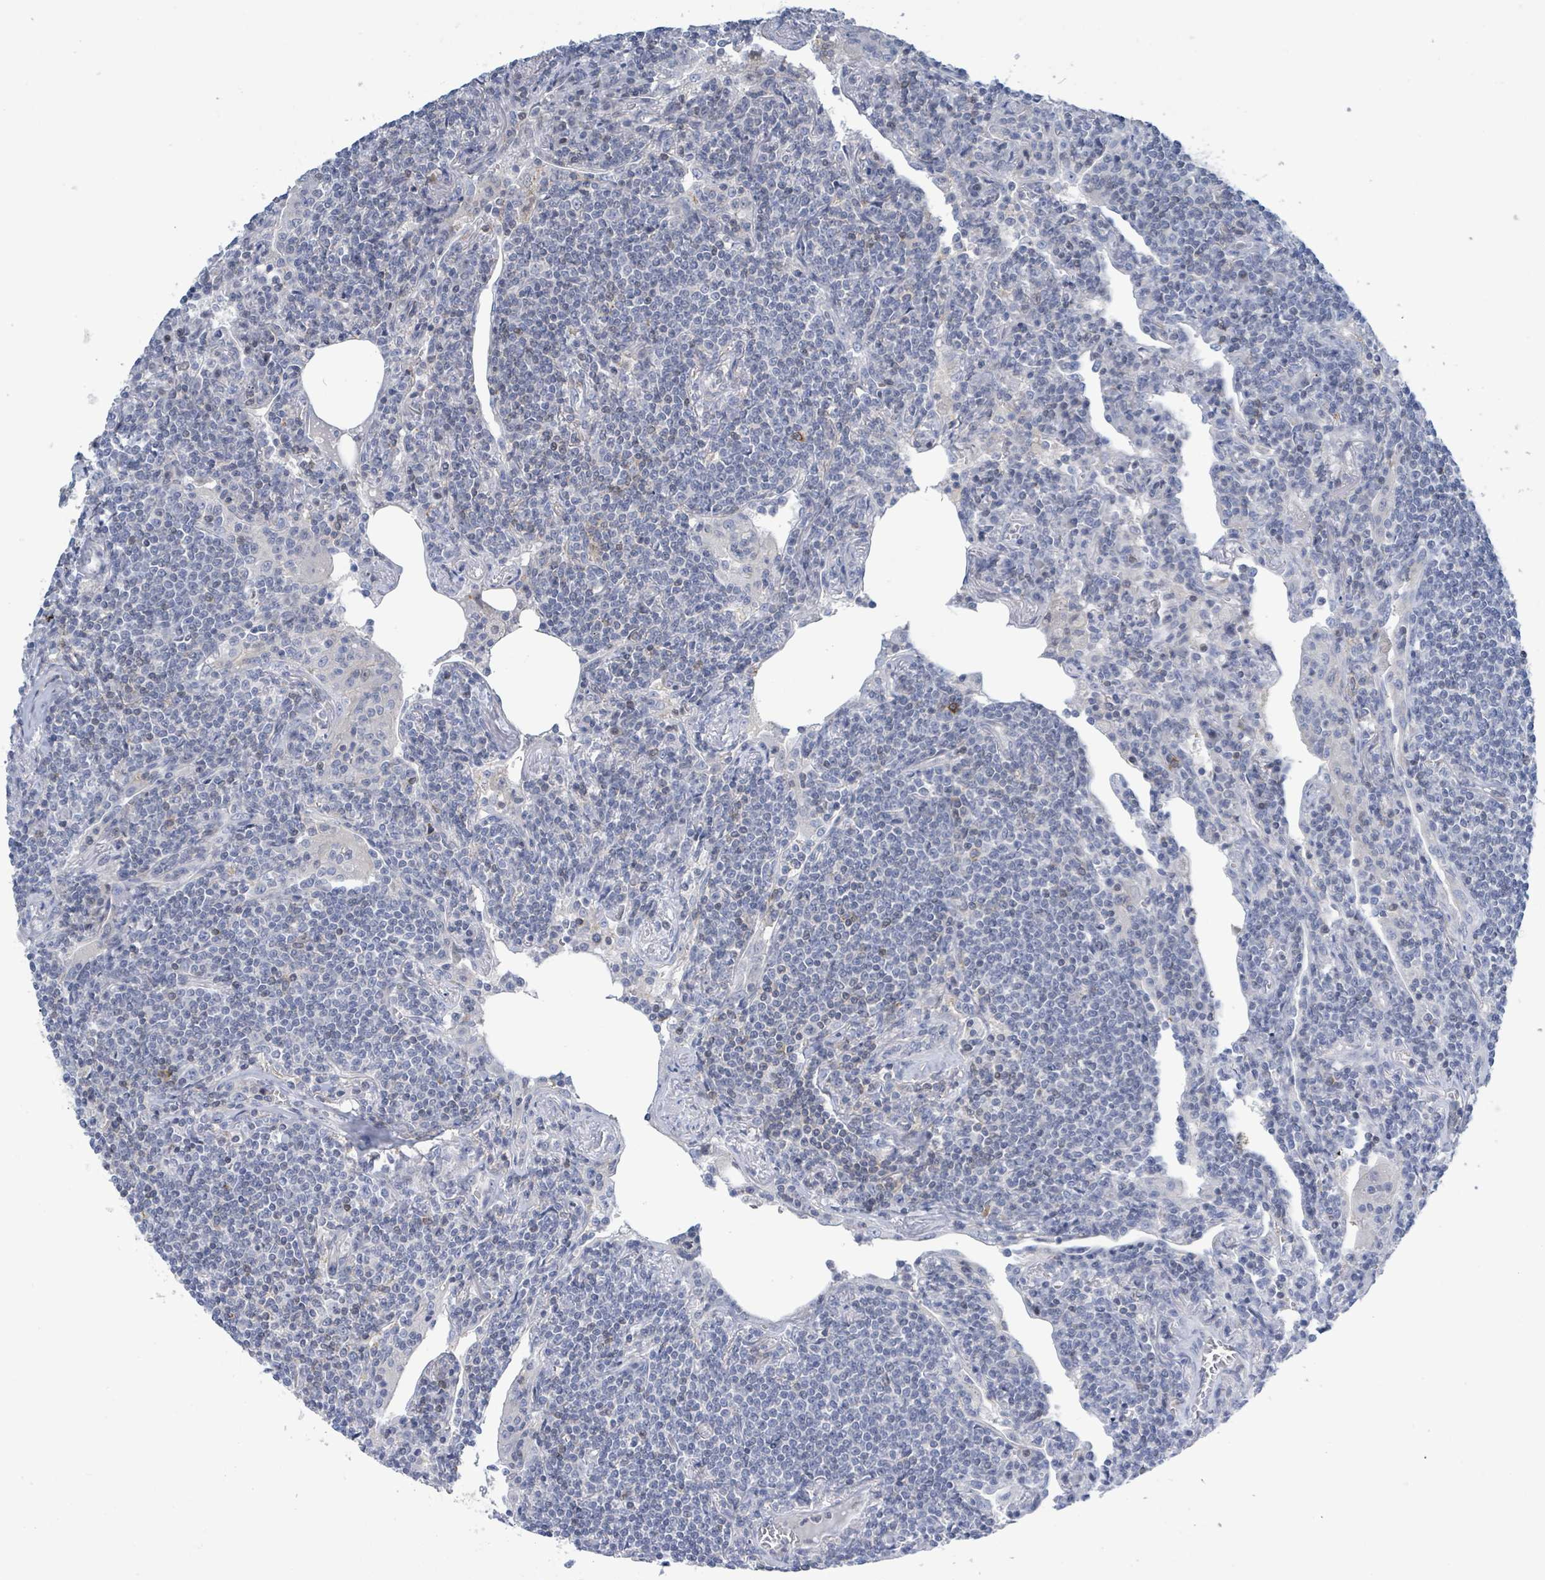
{"staining": {"intensity": "negative", "quantity": "none", "location": "none"}, "tissue": "lymphoma", "cell_type": "Tumor cells", "image_type": "cancer", "snomed": [{"axis": "morphology", "description": "Malignant lymphoma, non-Hodgkin's type, Low grade"}, {"axis": "topography", "description": "Lung"}], "caption": "IHC of lymphoma reveals no staining in tumor cells.", "gene": "DGKZ", "patient": {"sex": "female", "age": 71}}